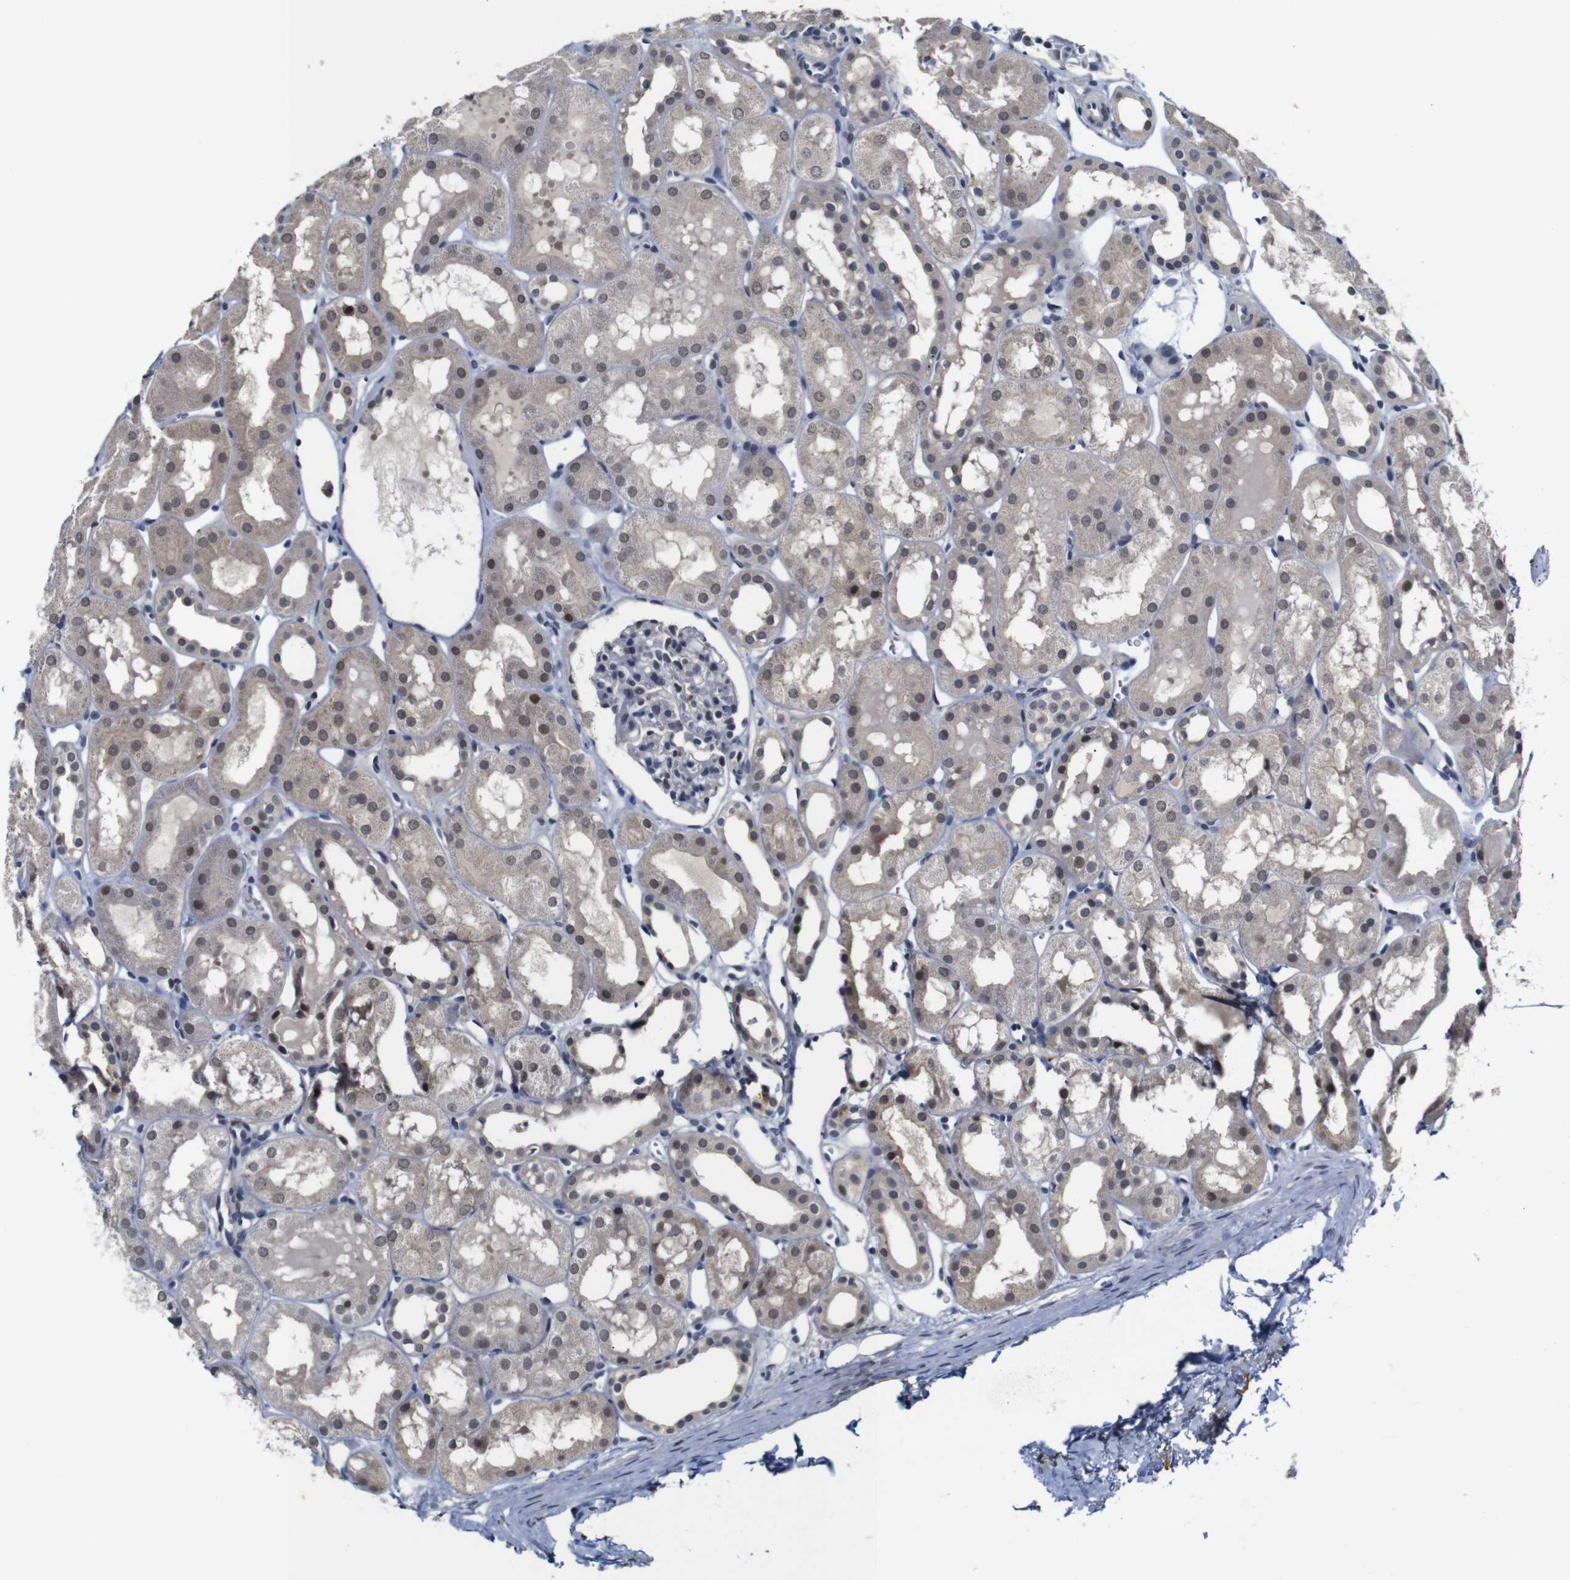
{"staining": {"intensity": "weak", "quantity": "<25%", "location": "nuclear"}, "tissue": "kidney", "cell_type": "Cells in glomeruli", "image_type": "normal", "snomed": [{"axis": "morphology", "description": "Normal tissue, NOS"}, {"axis": "topography", "description": "Kidney"}, {"axis": "topography", "description": "Urinary bladder"}], "caption": "DAB immunohistochemical staining of normal human kidney shows no significant positivity in cells in glomeruli.", "gene": "NTRK3", "patient": {"sex": "male", "age": 16}}